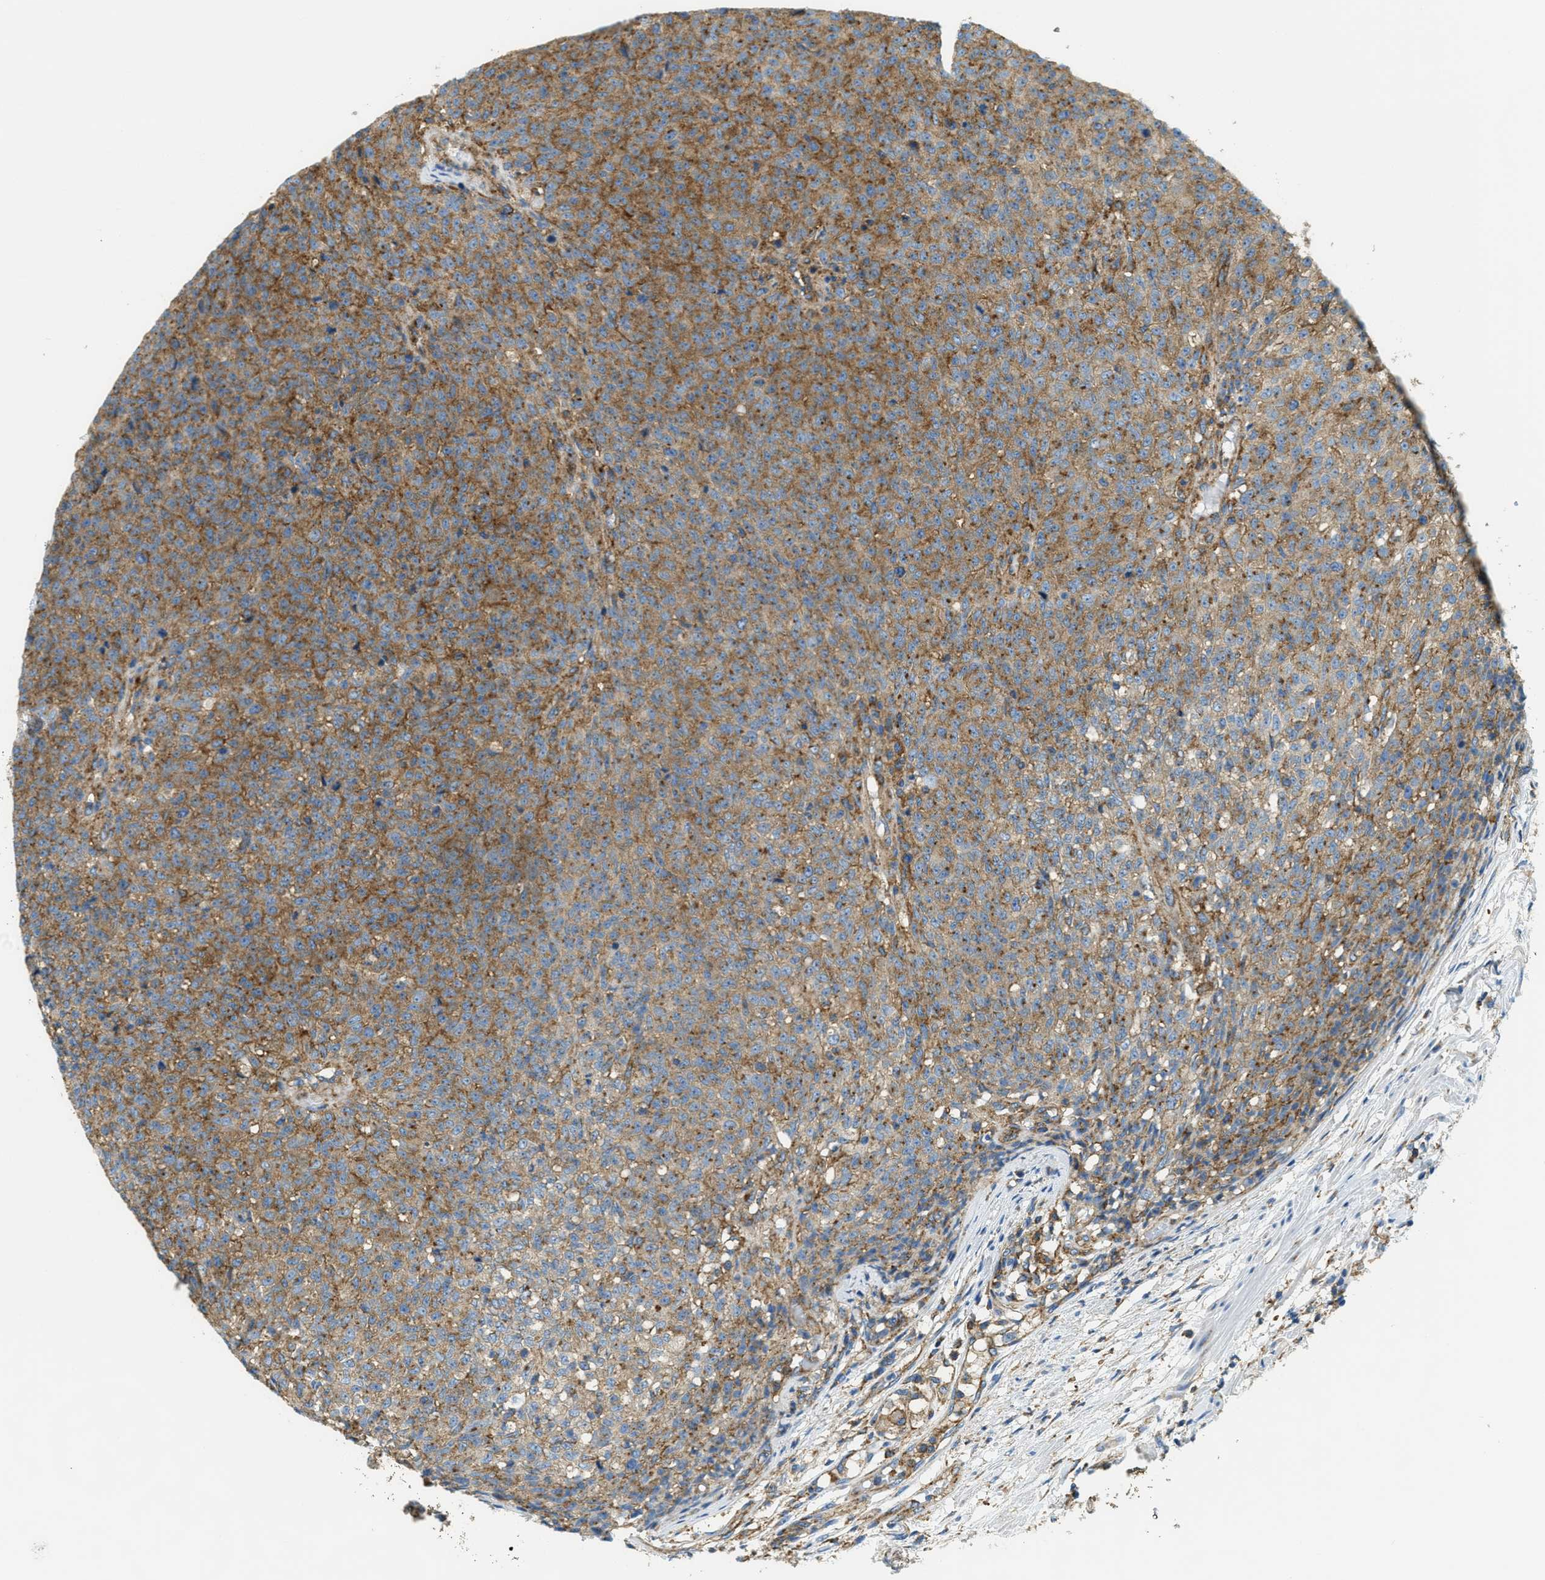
{"staining": {"intensity": "moderate", "quantity": ">75%", "location": "cytoplasmic/membranous"}, "tissue": "testis cancer", "cell_type": "Tumor cells", "image_type": "cancer", "snomed": [{"axis": "morphology", "description": "Seminoma, NOS"}, {"axis": "topography", "description": "Testis"}], "caption": "An image of testis cancer (seminoma) stained for a protein reveals moderate cytoplasmic/membranous brown staining in tumor cells. The protein of interest is shown in brown color, while the nuclei are stained blue.", "gene": "AP2B1", "patient": {"sex": "male", "age": 59}}